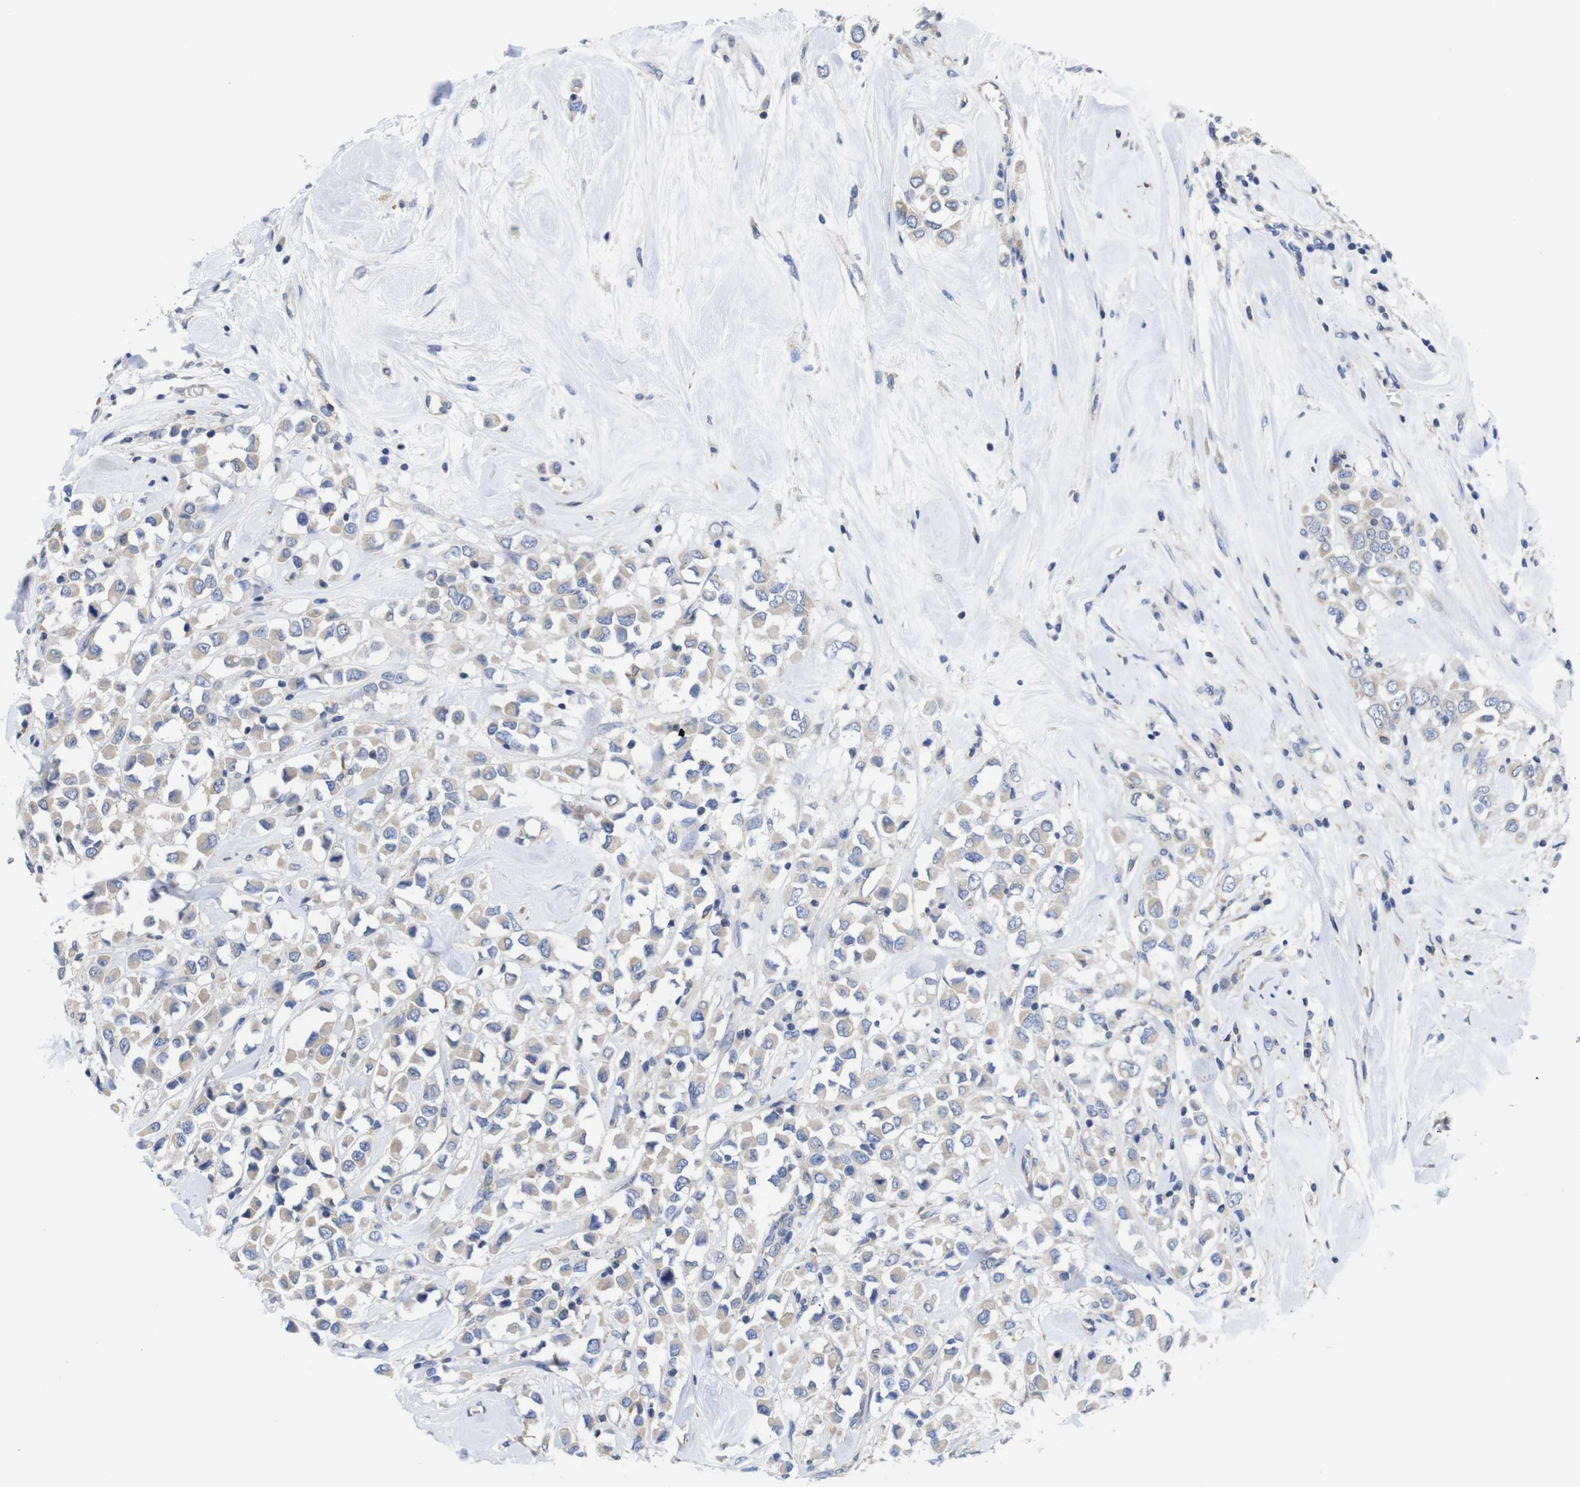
{"staining": {"intensity": "weak", "quantity": "25%-75%", "location": "cytoplasmic/membranous"}, "tissue": "breast cancer", "cell_type": "Tumor cells", "image_type": "cancer", "snomed": [{"axis": "morphology", "description": "Duct carcinoma"}, {"axis": "topography", "description": "Breast"}], "caption": "Protein staining displays weak cytoplasmic/membranous staining in about 25%-75% of tumor cells in breast cancer (infiltrating ductal carcinoma).", "gene": "USH1C", "patient": {"sex": "female", "age": 61}}